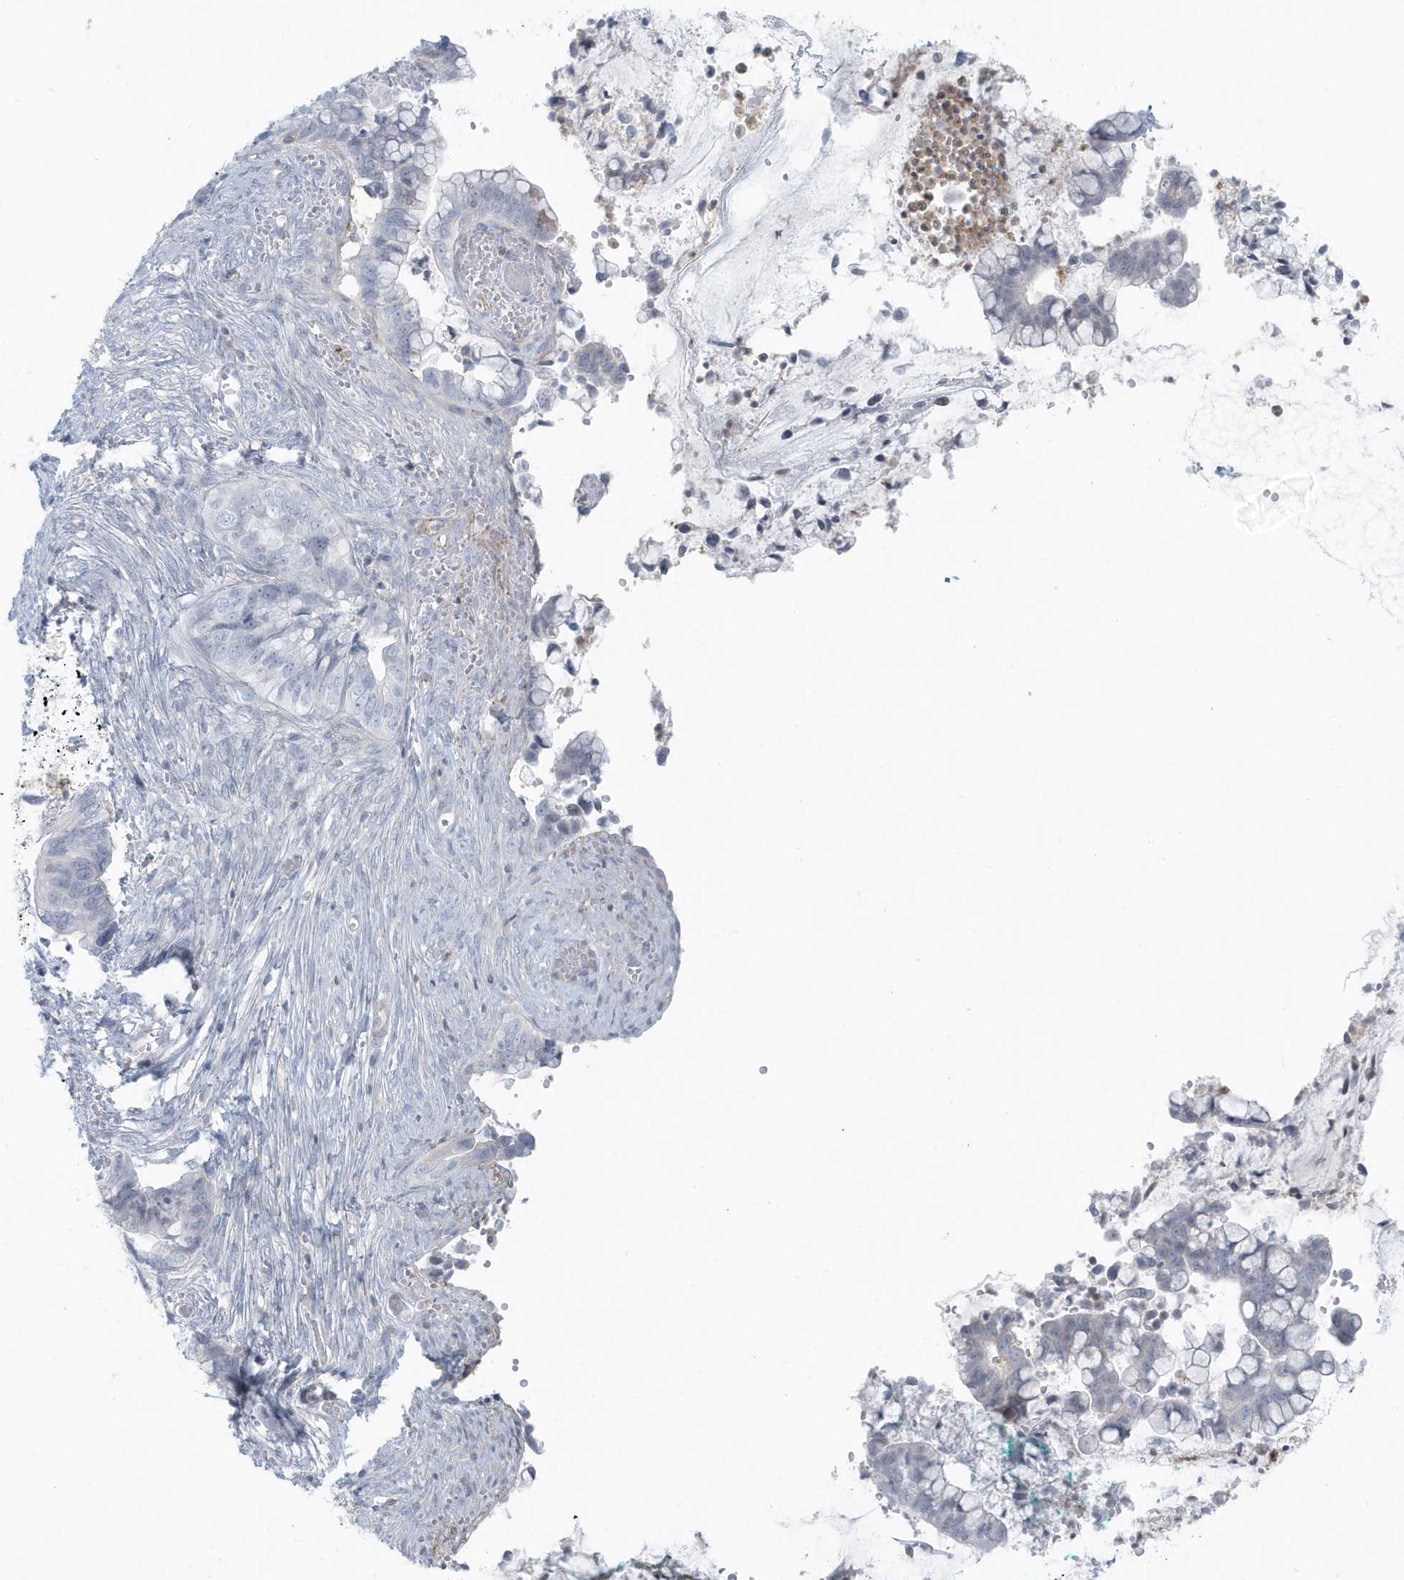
{"staining": {"intensity": "negative", "quantity": "none", "location": "none"}, "tissue": "cervical cancer", "cell_type": "Tumor cells", "image_type": "cancer", "snomed": [{"axis": "morphology", "description": "Adenocarcinoma, NOS"}, {"axis": "topography", "description": "Cervix"}], "caption": "A high-resolution micrograph shows immunohistochemistry (IHC) staining of cervical cancer, which exhibits no significant staining in tumor cells.", "gene": "CACNB2", "patient": {"sex": "female", "age": 44}}